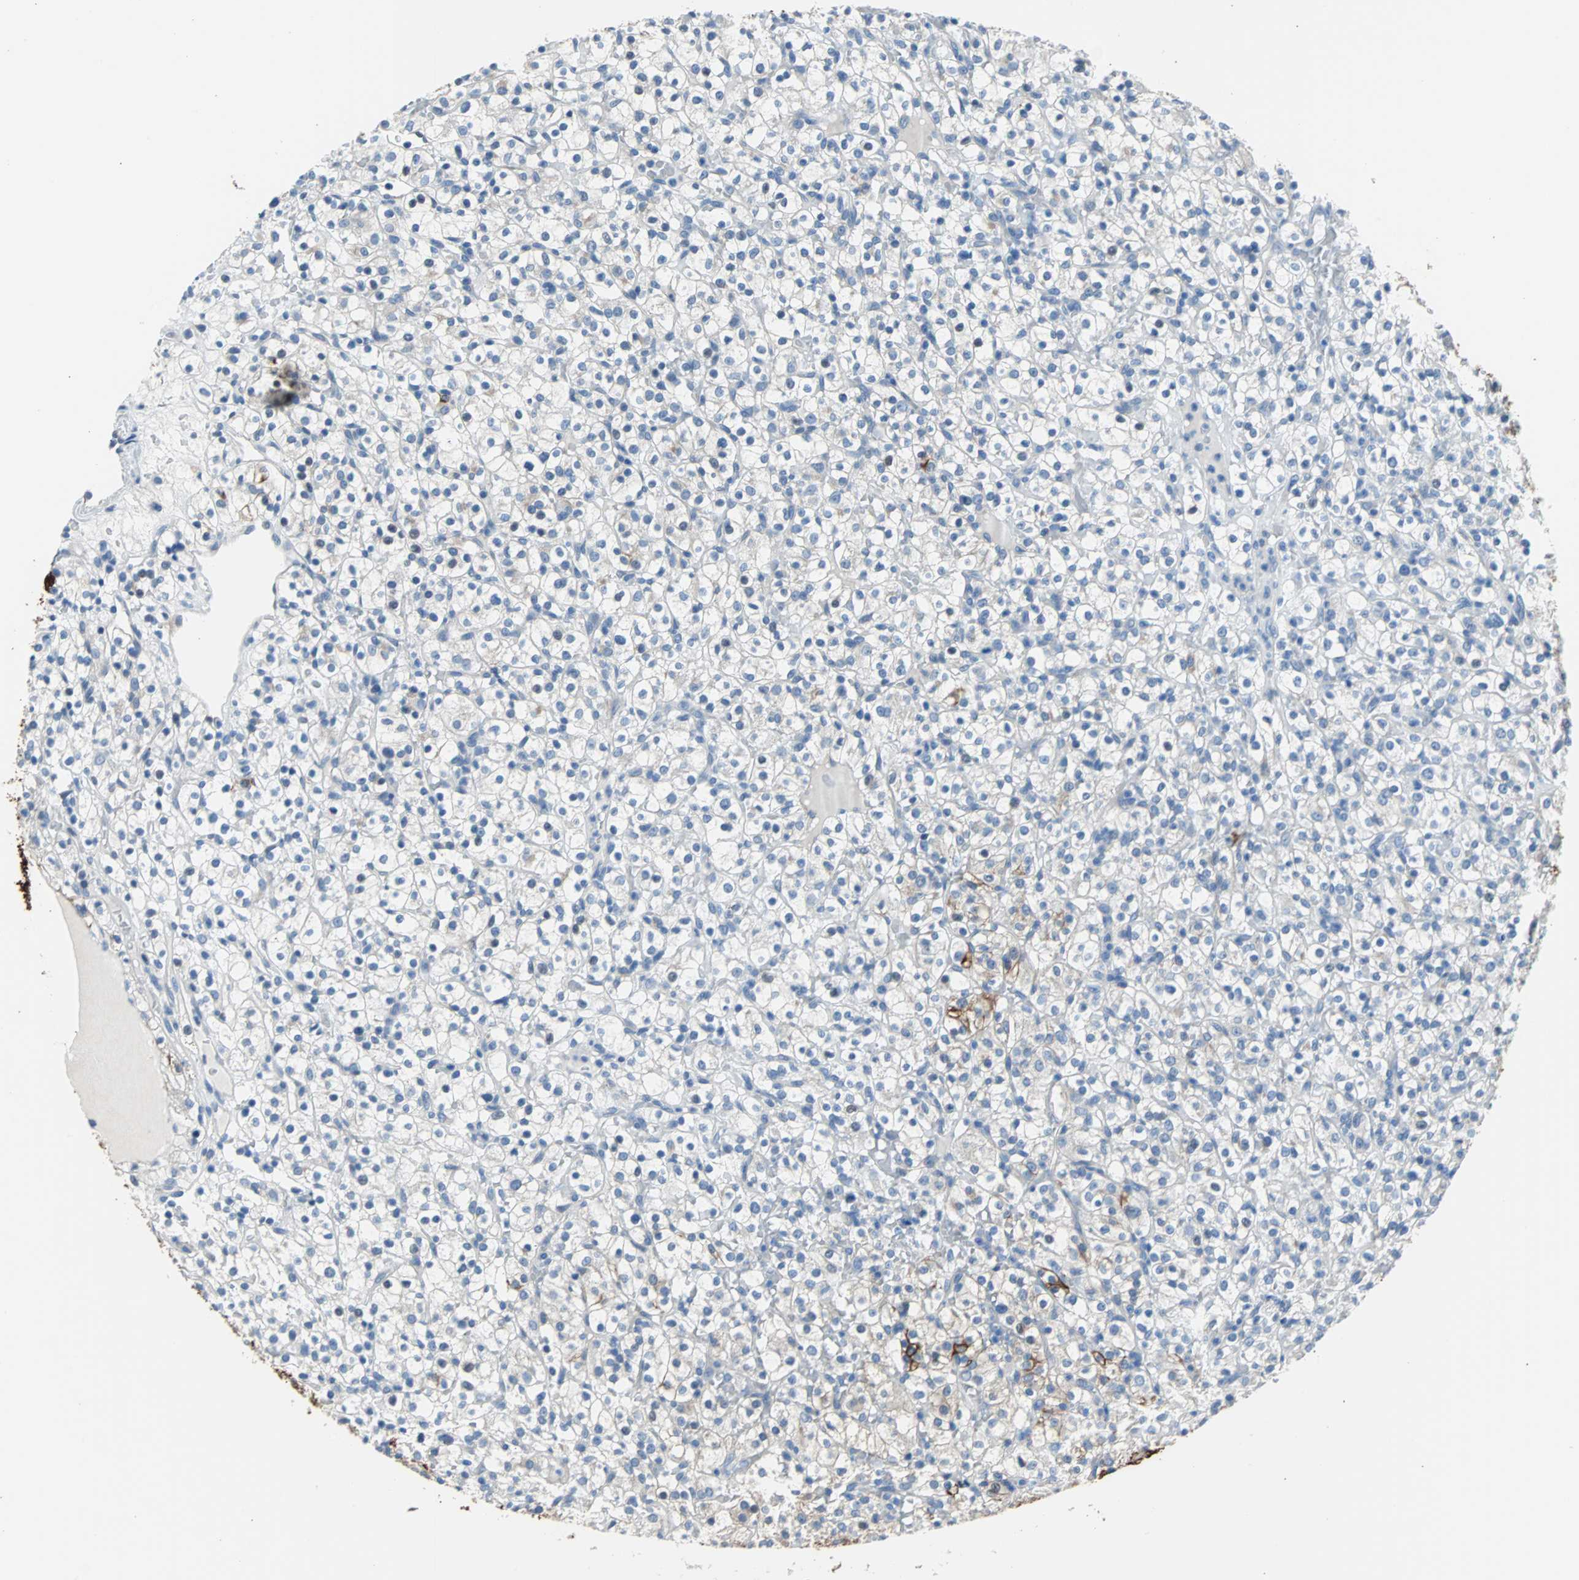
{"staining": {"intensity": "negative", "quantity": "none", "location": "none"}, "tissue": "renal cancer", "cell_type": "Tumor cells", "image_type": "cancer", "snomed": [{"axis": "morphology", "description": "Normal tissue, NOS"}, {"axis": "morphology", "description": "Adenocarcinoma, NOS"}, {"axis": "topography", "description": "Kidney"}], "caption": "Immunohistochemical staining of human renal adenocarcinoma demonstrates no significant expression in tumor cells.", "gene": "KRT7", "patient": {"sex": "female", "age": 72}}